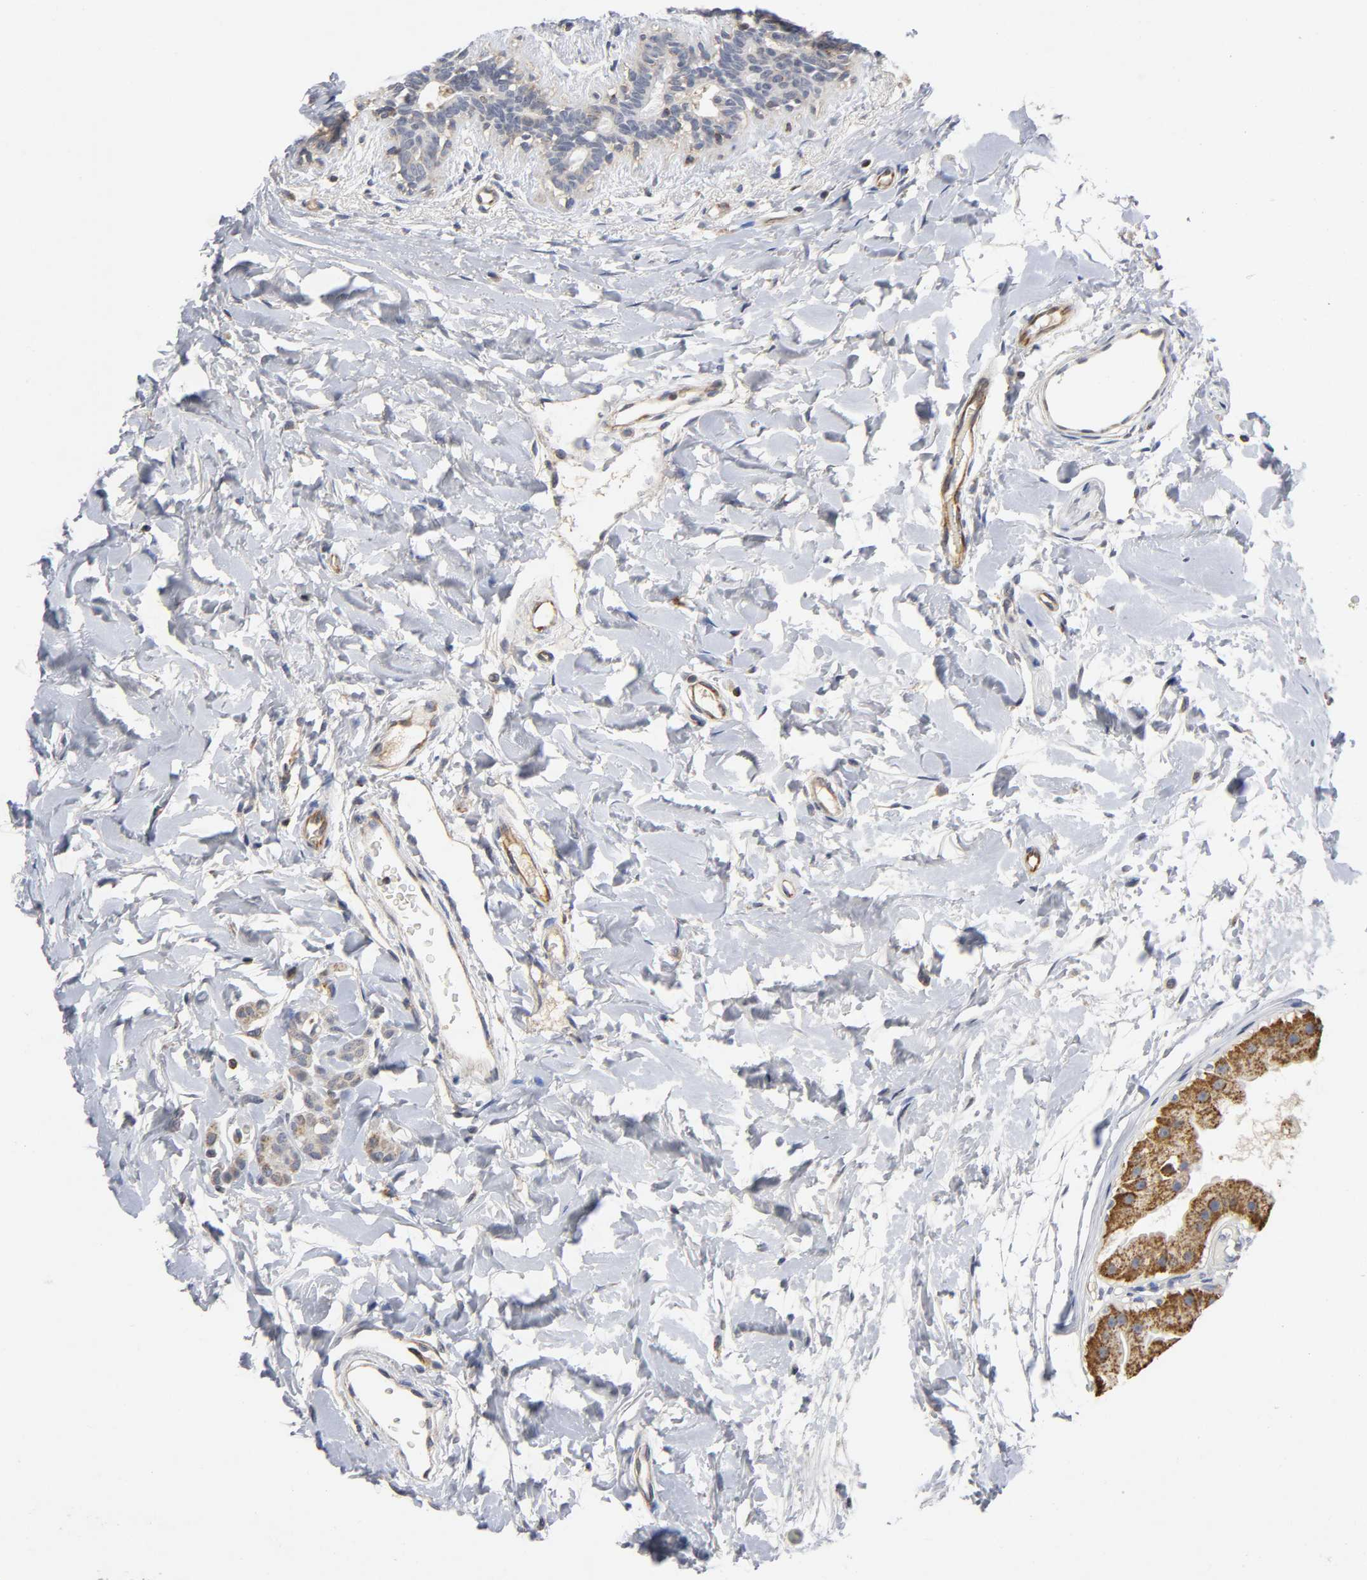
{"staining": {"intensity": "weak", "quantity": ">75%", "location": "cytoplasmic/membranous"}, "tissue": "breast cancer", "cell_type": "Tumor cells", "image_type": "cancer", "snomed": [{"axis": "morphology", "description": "Lobular carcinoma, in situ"}, {"axis": "morphology", "description": "Lobular carcinoma"}, {"axis": "topography", "description": "Breast"}], "caption": "Brown immunohistochemical staining in breast lobular carcinoma shows weak cytoplasmic/membranous expression in approximately >75% of tumor cells.", "gene": "SYT16", "patient": {"sex": "female", "age": 41}}